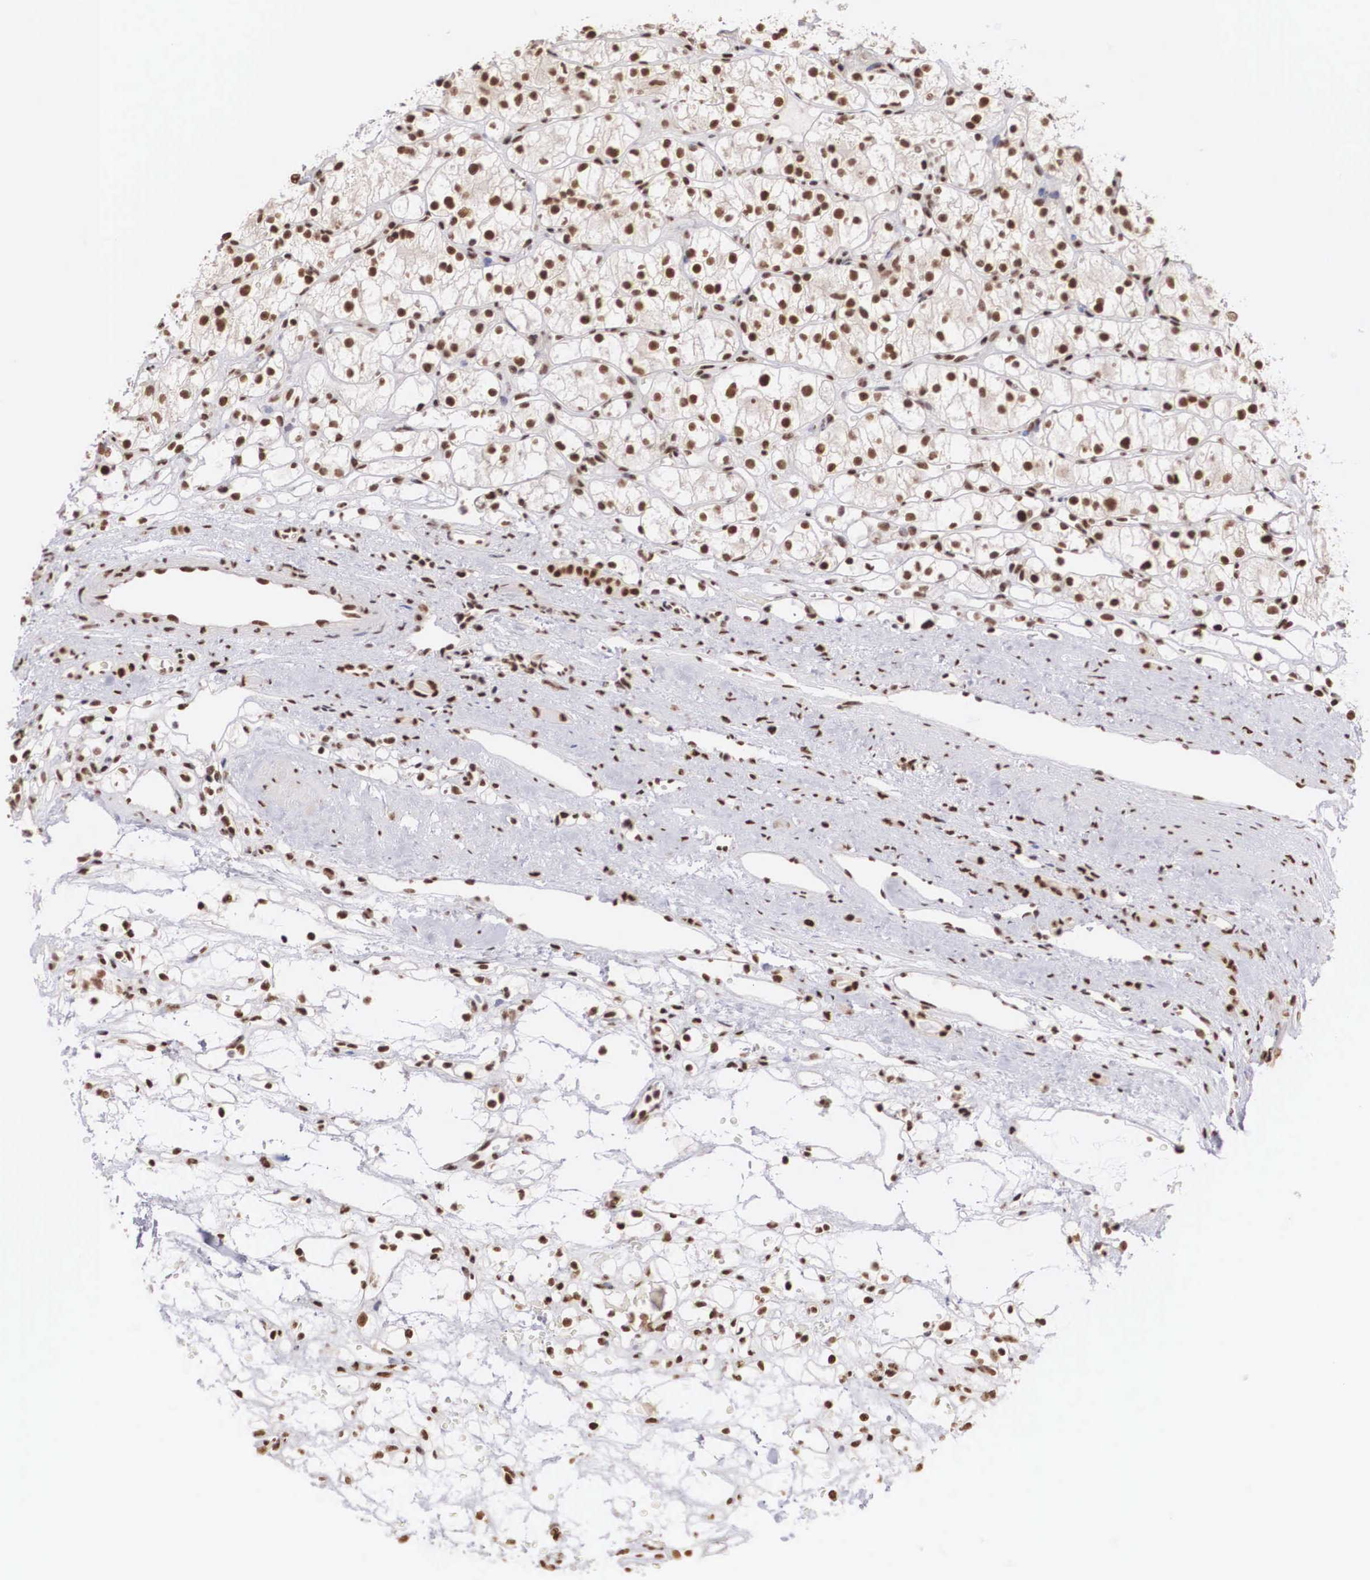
{"staining": {"intensity": "strong", "quantity": ">75%", "location": "nuclear"}, "tissue": "renal cancer", "cell_type": "Tumor cells", "image_type": "cancer", "snomed": [{"axis": "morphology", "description": "Adenocarcinoma, NOS"}, {"axis": "topography", "description": "Kidney"}], "caption": "The immunohistochemical stain labels strong nuclear expression in tumor cells of renal cancer tissue. The staining is performed using DAB brown chromogen to label protein expression. The nuclei are counter-stained blue using hematoxylin.", "gene": "HTATSF1", "patient": {"sex": "female", "age": 60}}